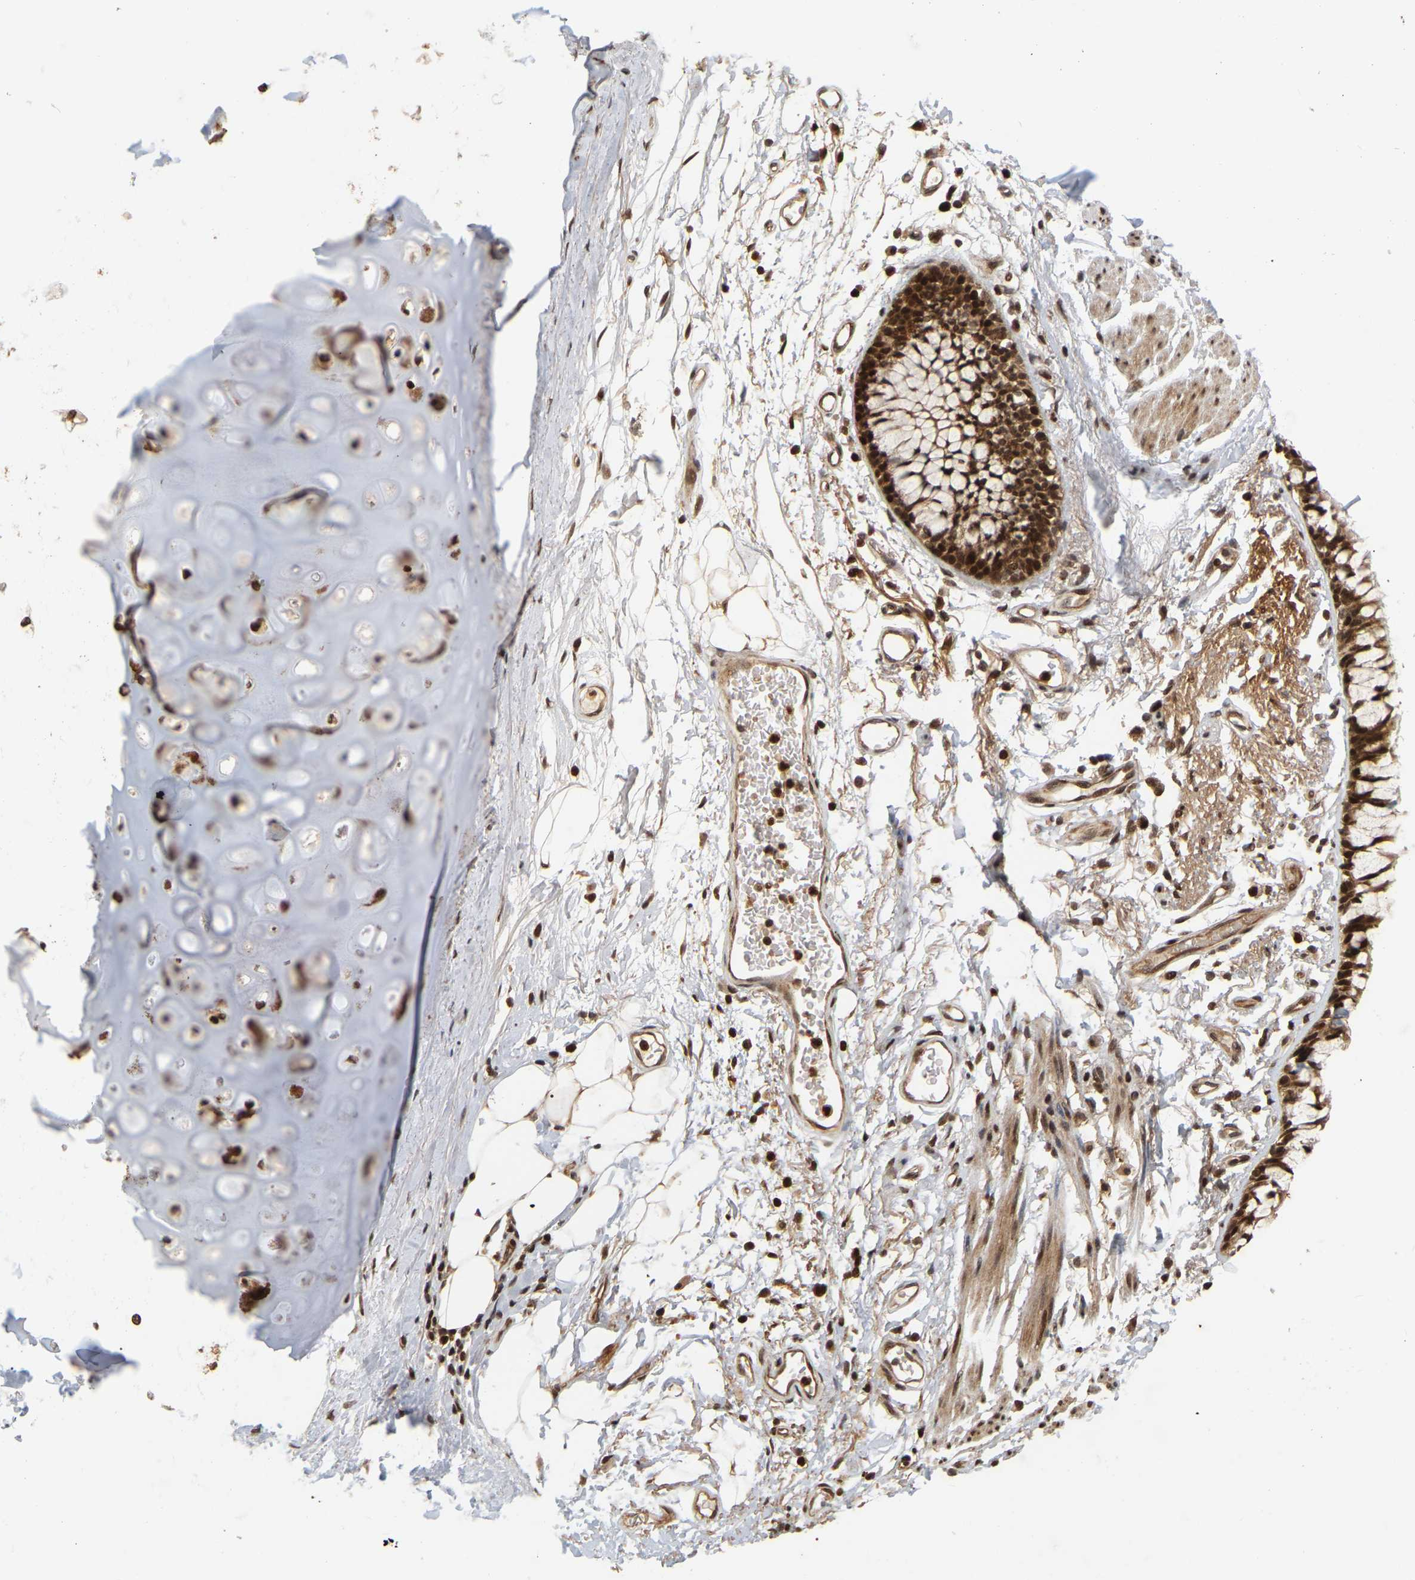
{"staining": {"intensity": "moderate", "quantity": ">75%", "location": "cytoplasmic/membranous,nuclear"}, "tissue": "adipose tissue", "cell_type": "Adipocytes", "image_type": "normal", "snomed": [{"axis": "morphology", "description": "Normal tissue, NOS"}, {"axis": "topography", "description": "Cartilage tissue"}, {"axis": "topography", "description": "Bronchus"}], "caption": "Adipose tissue stained with immunohistochemistry (IHC) displays moderate cytoplasmic/membranous,nuclear positivity in about >75% of adipocytes. (Stains: DAB (3,3'-diaminobenzidine) in brown, nuclei in blue, Microscopy: brightfield microscopy at high magnification).", "gene": "NFE2L2", "patient": {"sex": "female", "age": 73}}